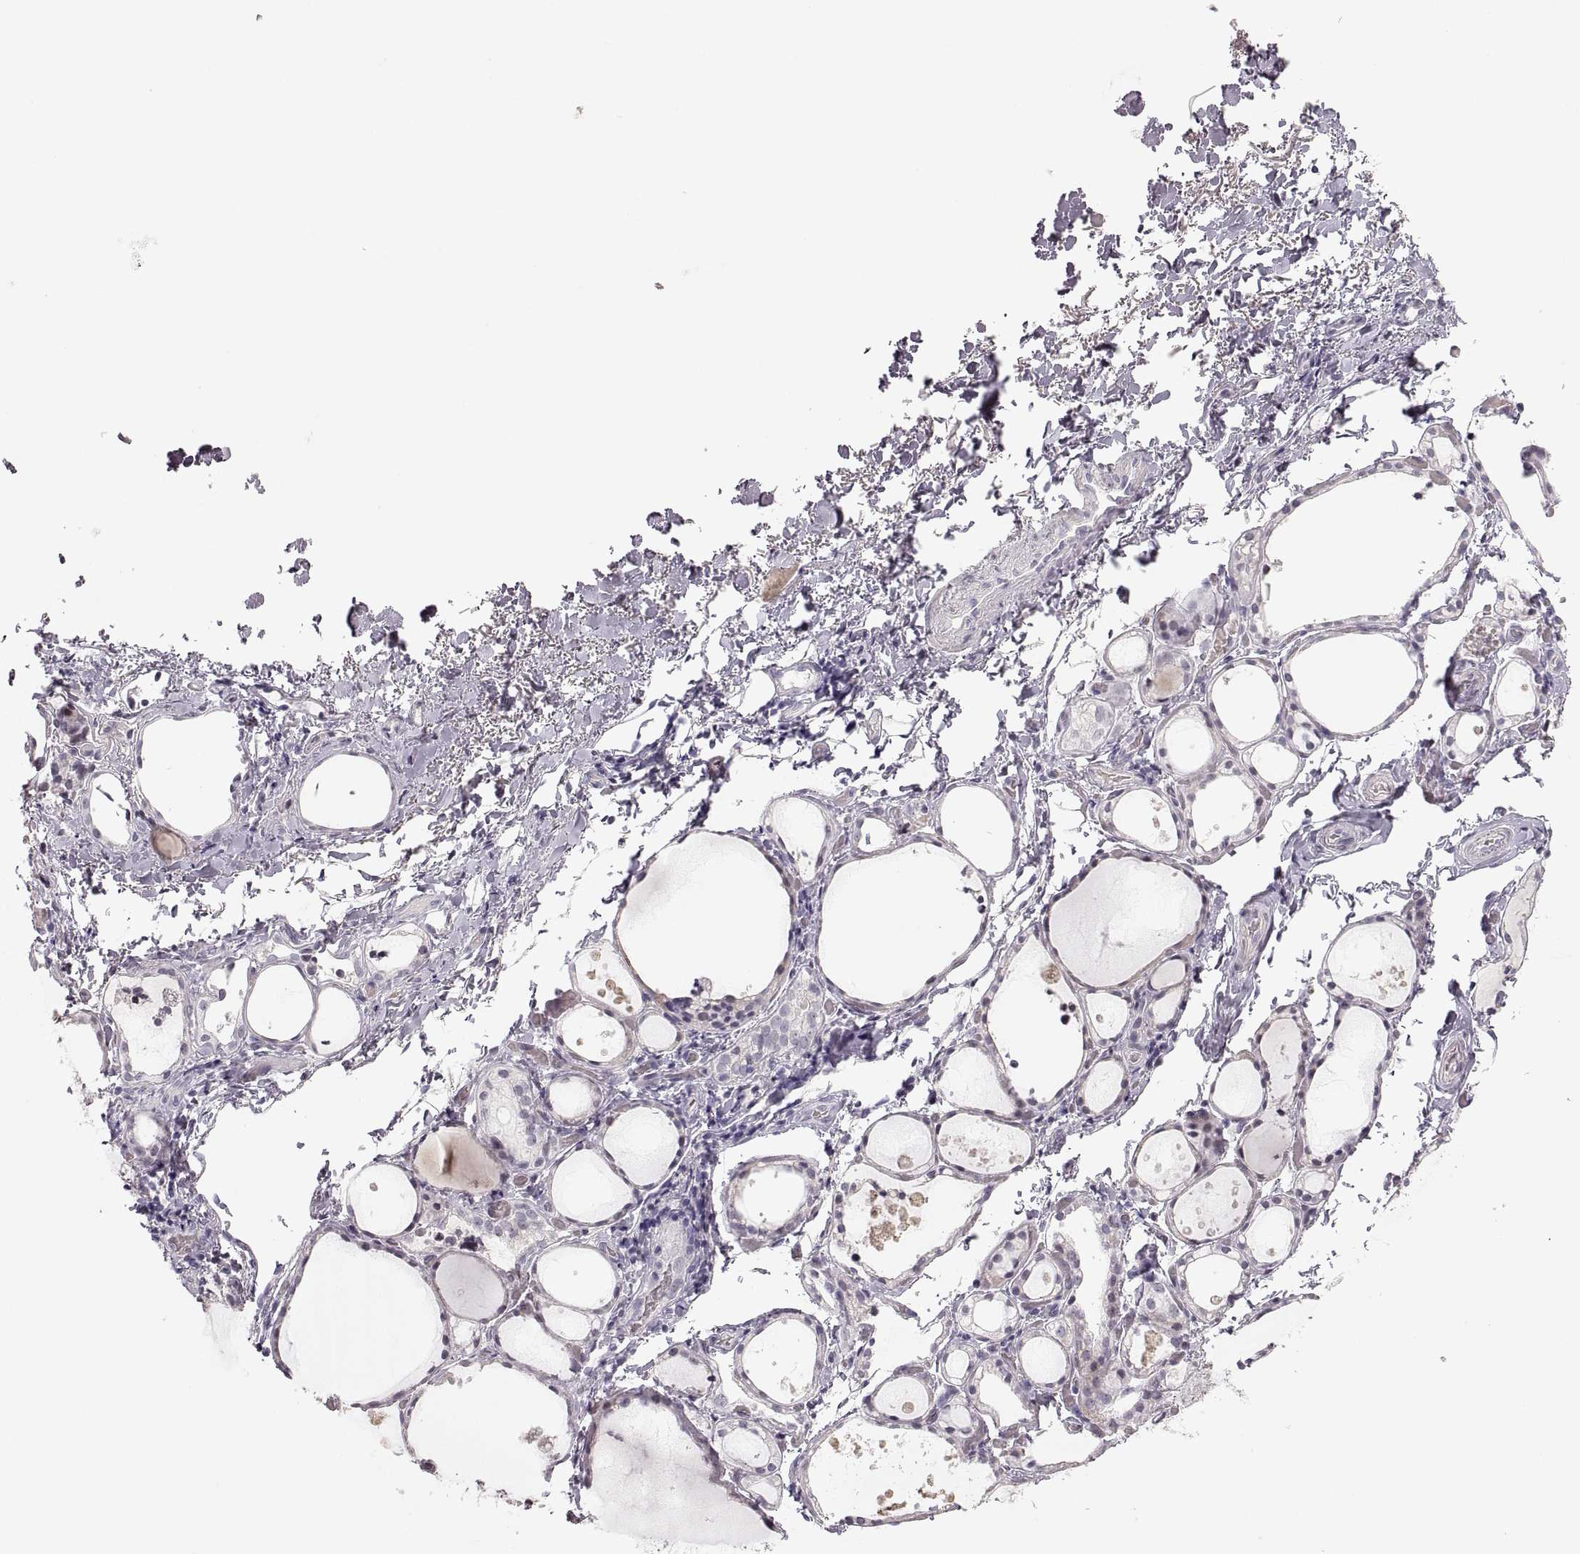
{"staining": {"intensity": "negative", "quantity": "none", "location": "none"}, "tissue": "thyroid gland", "cell_type": "Glandular cells", "image_type": "normal", "snomed": [{"axis": "morphology", "description": "Normal tissue, NOS"}, {"axis": "topography", "description": "Thyroid gland"}], "caption": "Immunohistochemistry image of normal thyroid gland stained for a protein (brown), which reveals no staining in glandular cells.", "gene": "PCSK2", "patient": {"sex": "male", "age": 68}}